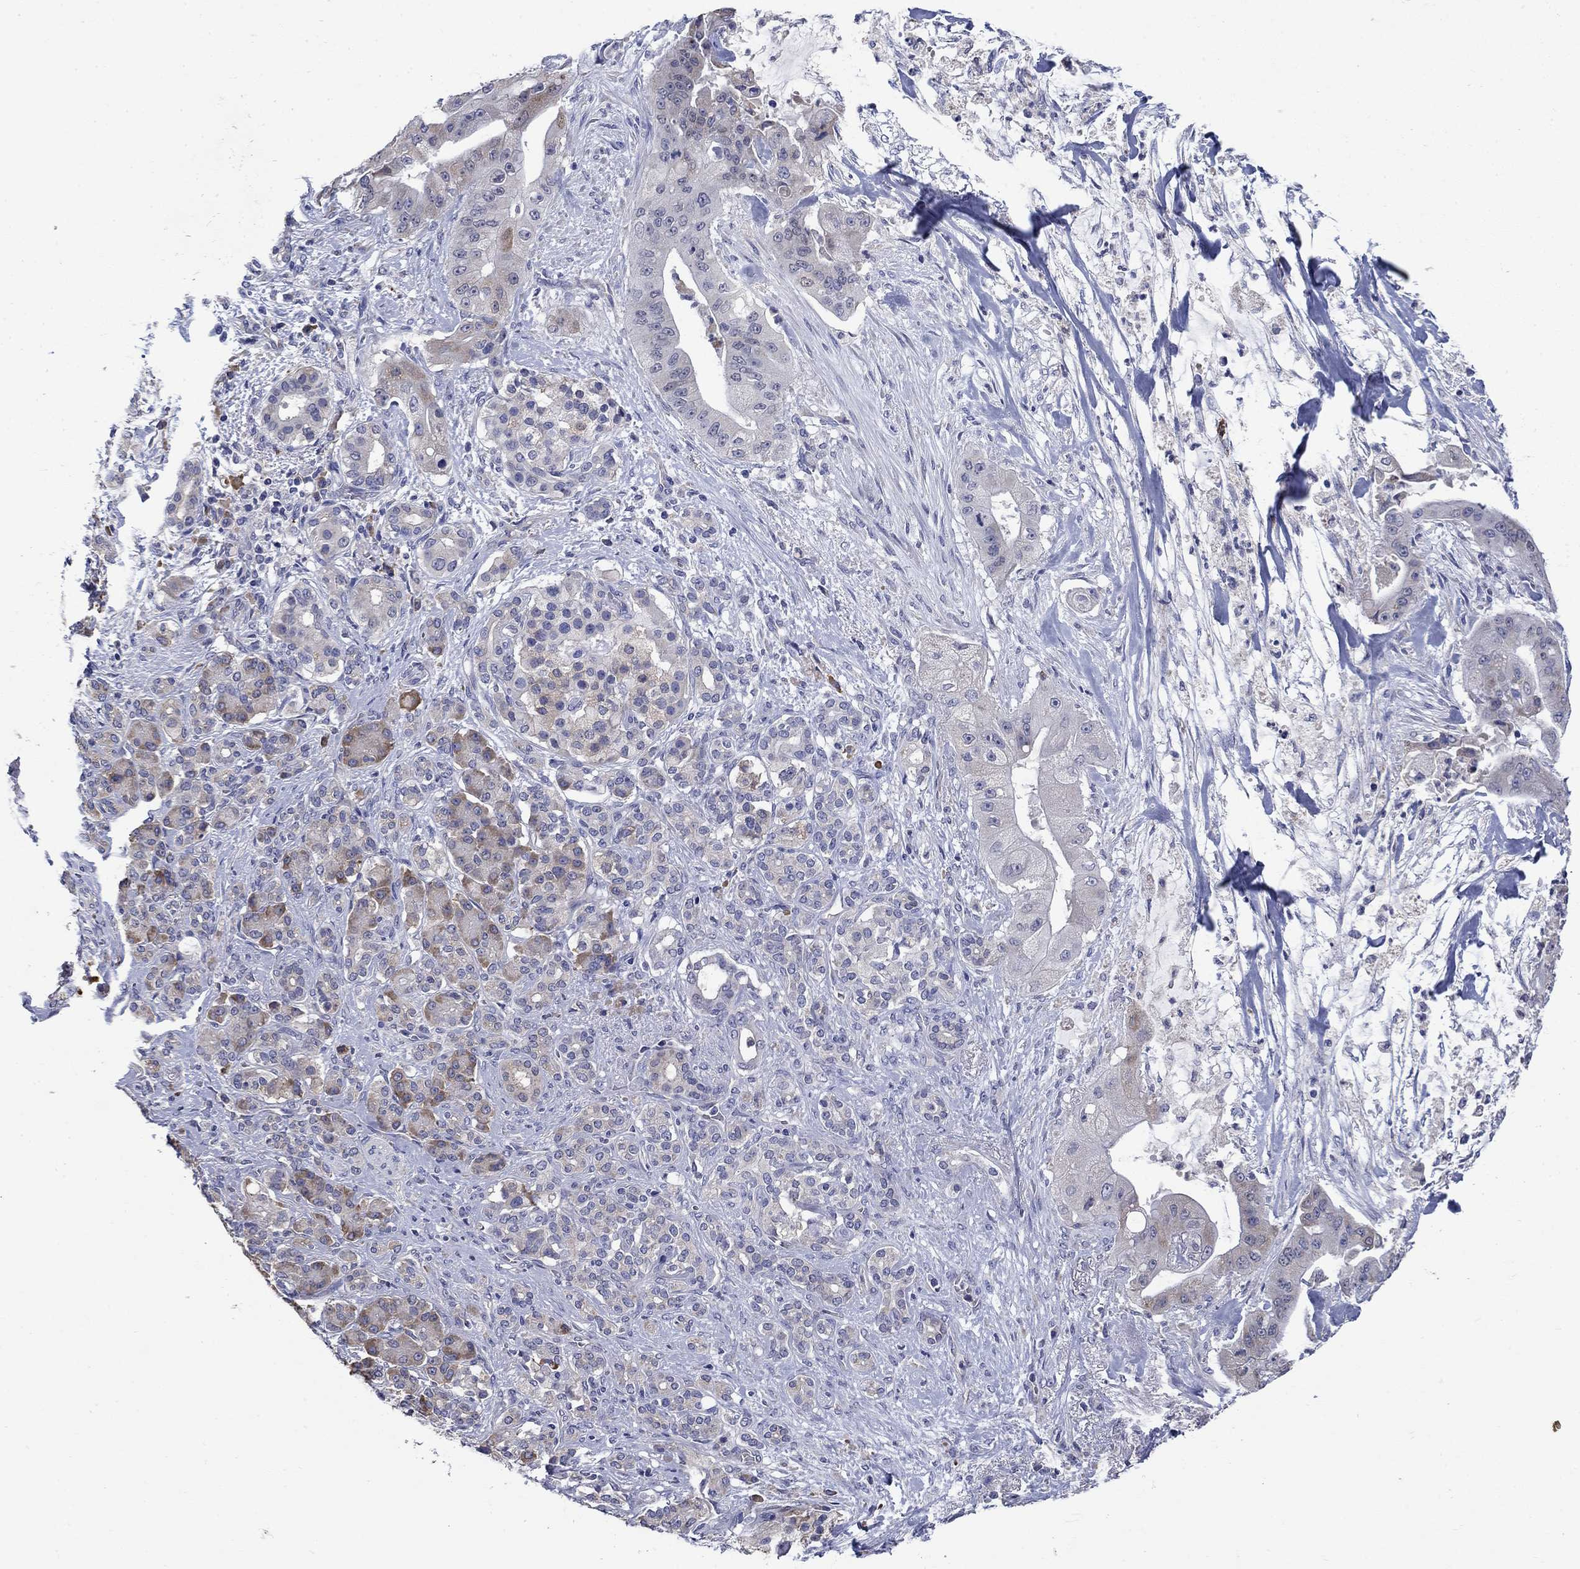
{"staining": {"intensity": "weak", "quantity": "<25%", "location": "cytoplasmic/membranous"}, "tissue": "pancreatic cancer", "cell_type": "Tumor cells", "image_type": "cancer", "snomed": [{"axis": "morphology", "description": "Normal tissue, NOS"}, {"axis": "morphology", "description": "Inflammation, NOS"}, {"axis": "morphology", "description": "Adenocarcinoma, NOS"}, {"axis": "topography", "description": "Pancreas"}], "caption": "Adenocarcinoma (pancreatic) stained for a protein using IHC displays no positivity tumor cells.", "gene": "SULT2B1", "patient": {"sex": "male", "age": 57}}